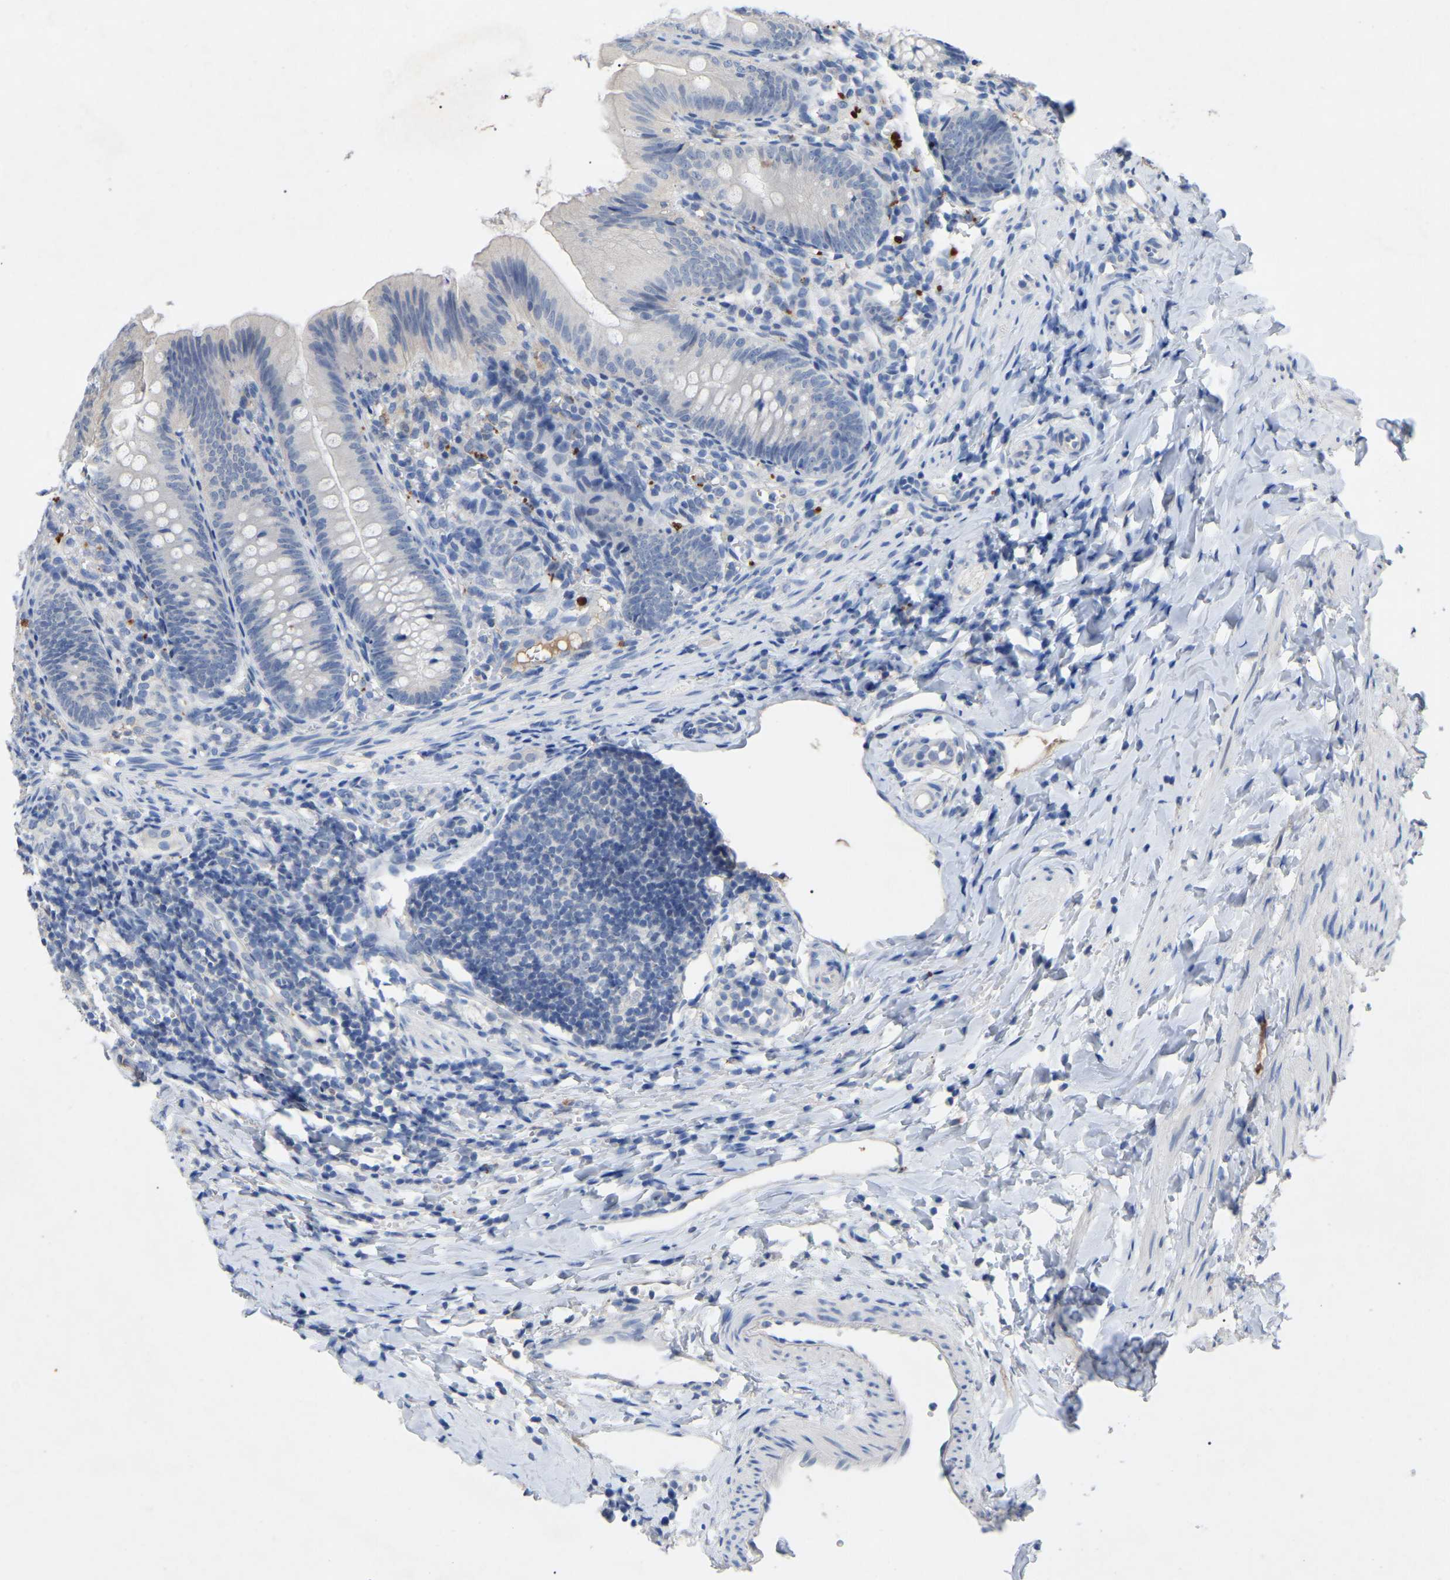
{"staining": {"intensity": "negative", "quantity": "none", "location": "none"}, "tissue": "appendix", "cell_type": "Glandular cells", "image_type": "normal", "snomed": [{"axis": "morphology", "description": "Normal tissue, NOS"}, {"axis": "topography", "description": "Appendix"}], "caption": "A high-resolution histopathology image shows immunohistochemistry (IHC) staining of benign appendix, which displays no significant staining in glandular cells.", "gene": "SMPD2", "patient": {"sex": "male", "age": 1}}